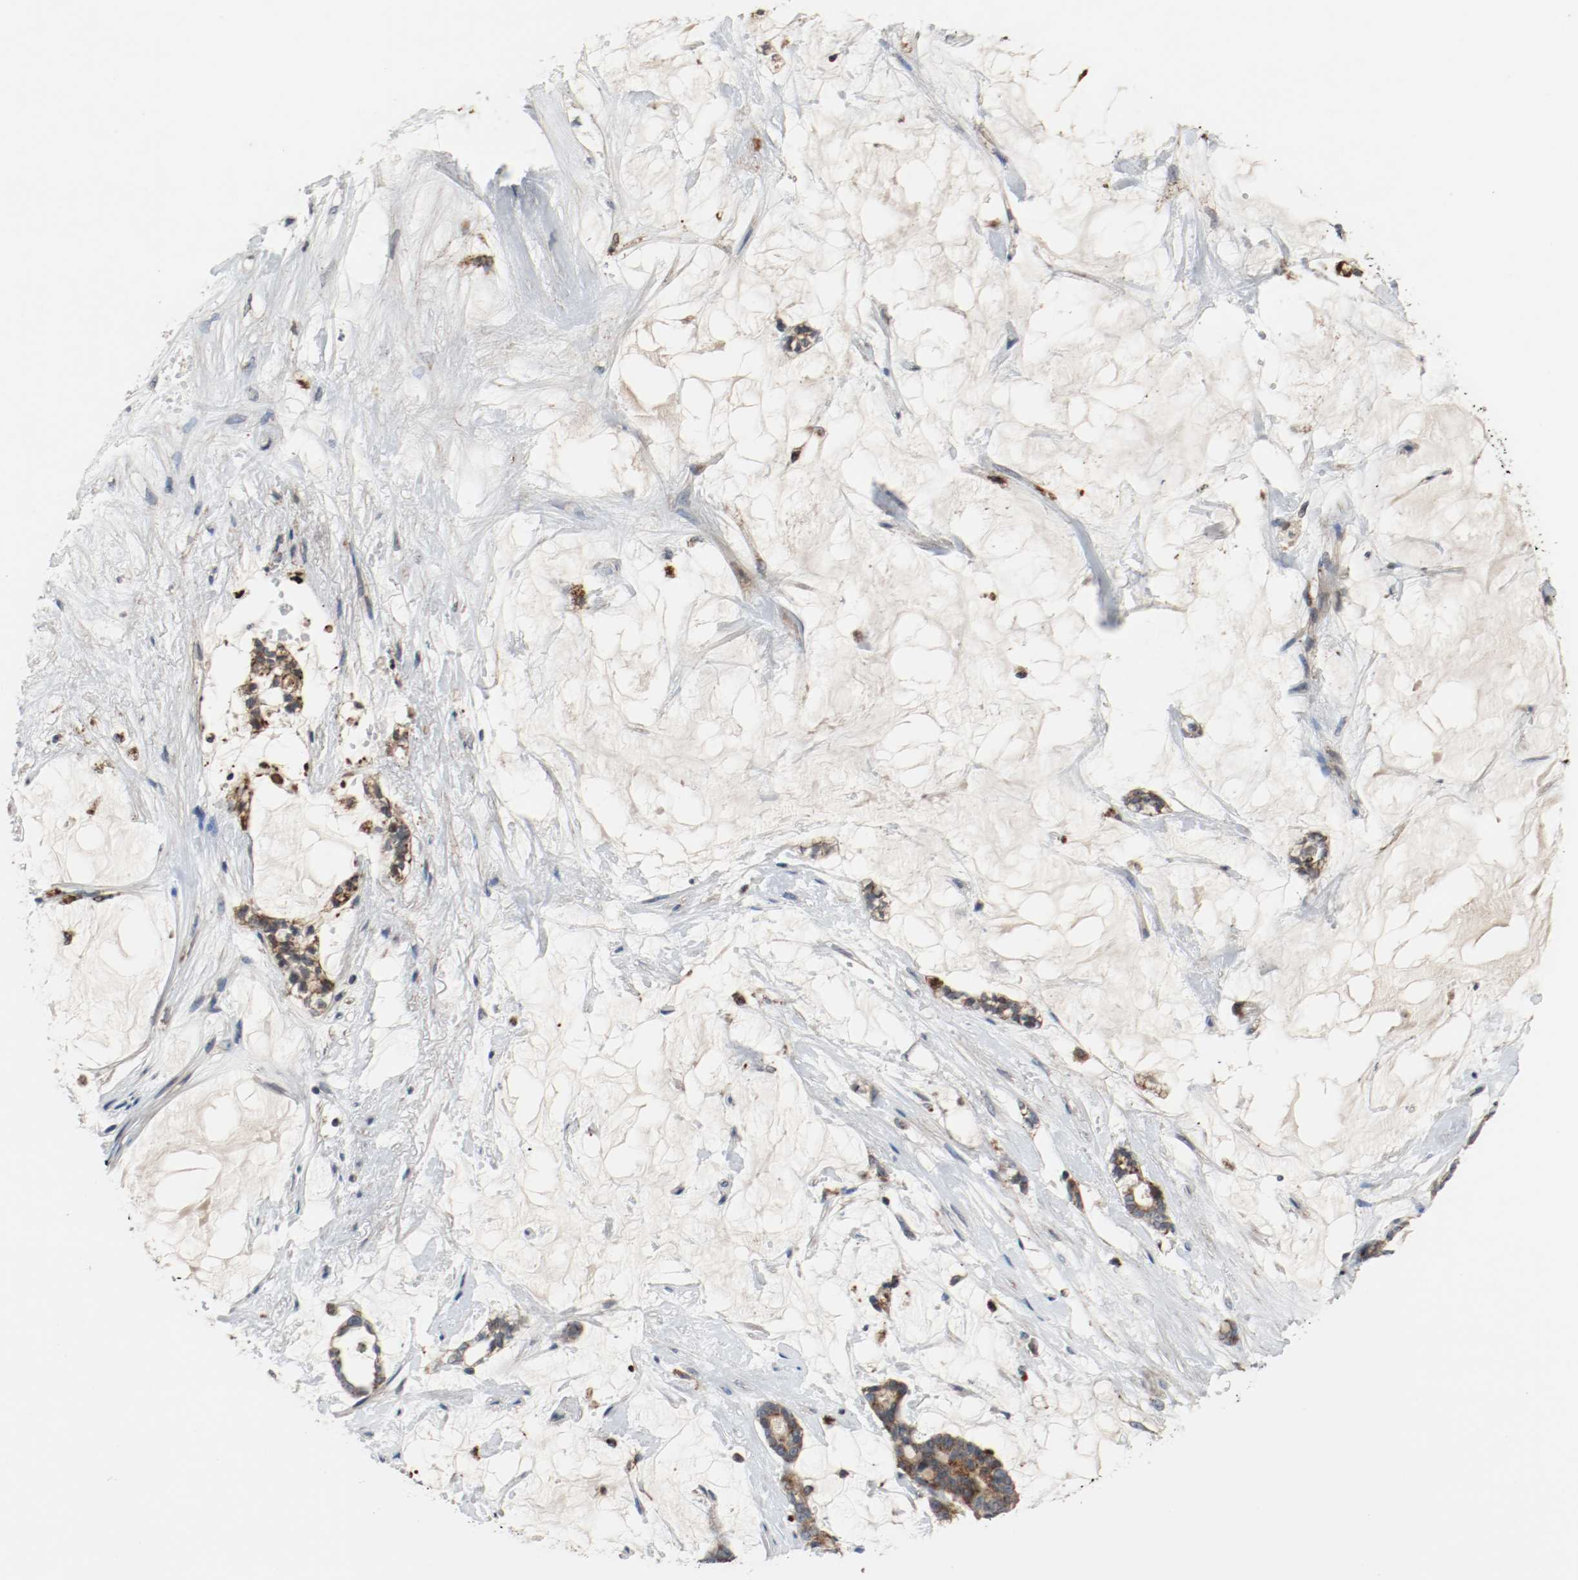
{"staining": {"intensity": "moderate", "quantity": ">75%", "location": "cytoplasmic/membranous"}, "tissue": "pancreatic cancer", "cell_type": "Tumor cells", "image_type": "cancer", "snomed": [{"axis": "morphology", "description": "Adenocarcinoma, NOS"}, {"axis": "topography", "description": "Pancreas"}], "caption": "Moderate cytoplasmic/membranous protein expression is appreciated in about >75% of tumor cells in adenocarcinoma (pancreatic).", "gene": "LAMP2", "patient": {"sex": "female", "age": 73}}